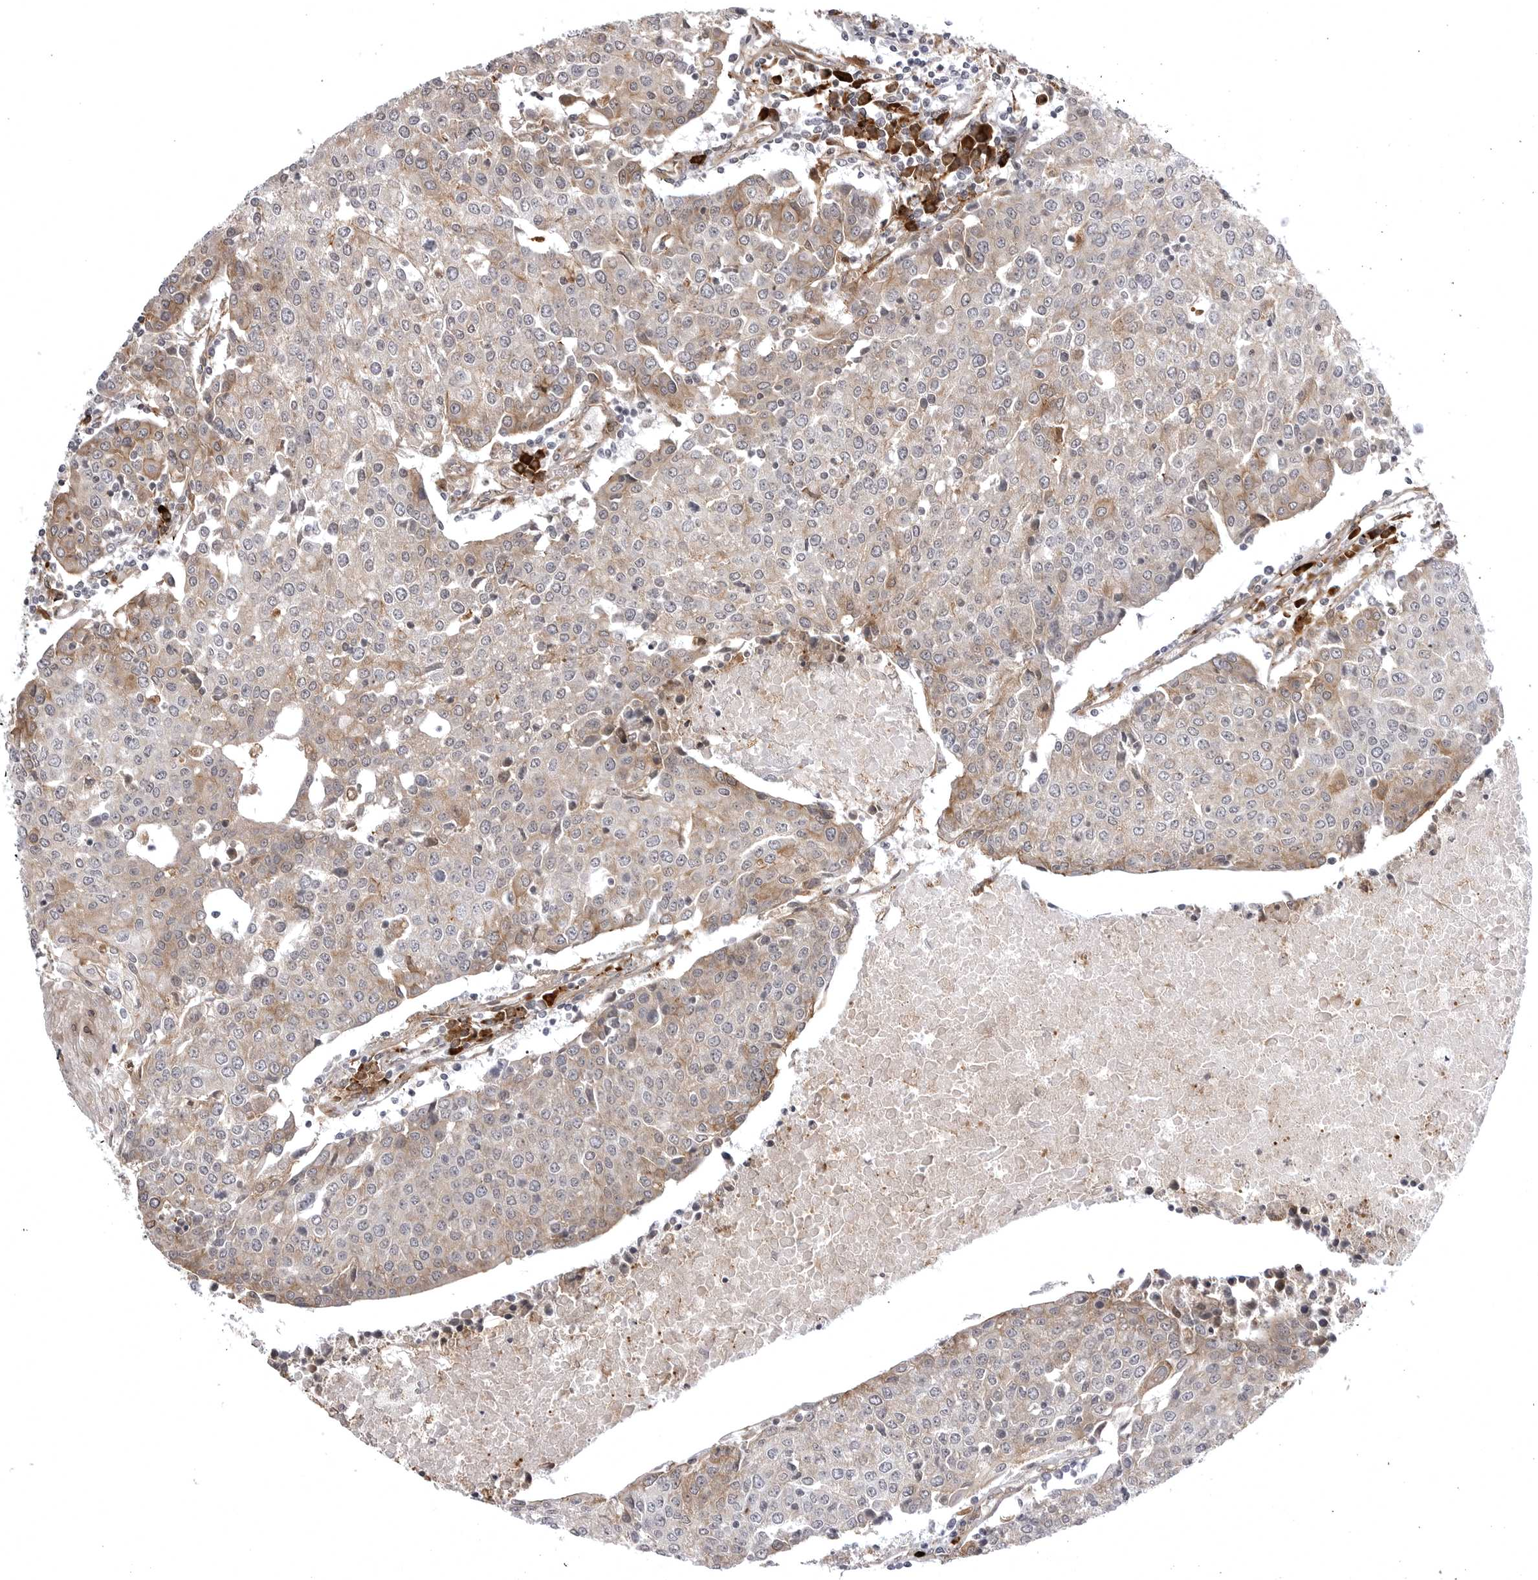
{"staining": {"intensity": "weak", "quantity": ">75%", "location": "cytoplasmic/membranous"}, "tissue": "urothelial cancer", "cell_type": "Tumor cells", "image_type": "cancer", "snomed": [{"axis": "morphology", "description": "Urothelial carcinoma, High grade"}, {"axis": "topography", "description": "Urinary bladder"}], "caption": "Immunohistochemistry (IHC) of urothelial cancer exhibits low levels of weak cytoplasmic/membranous staining in approximately >75% of tumor cells.", "gene": "ARL5A", "patient": {"sex": "female", "age": 85}}